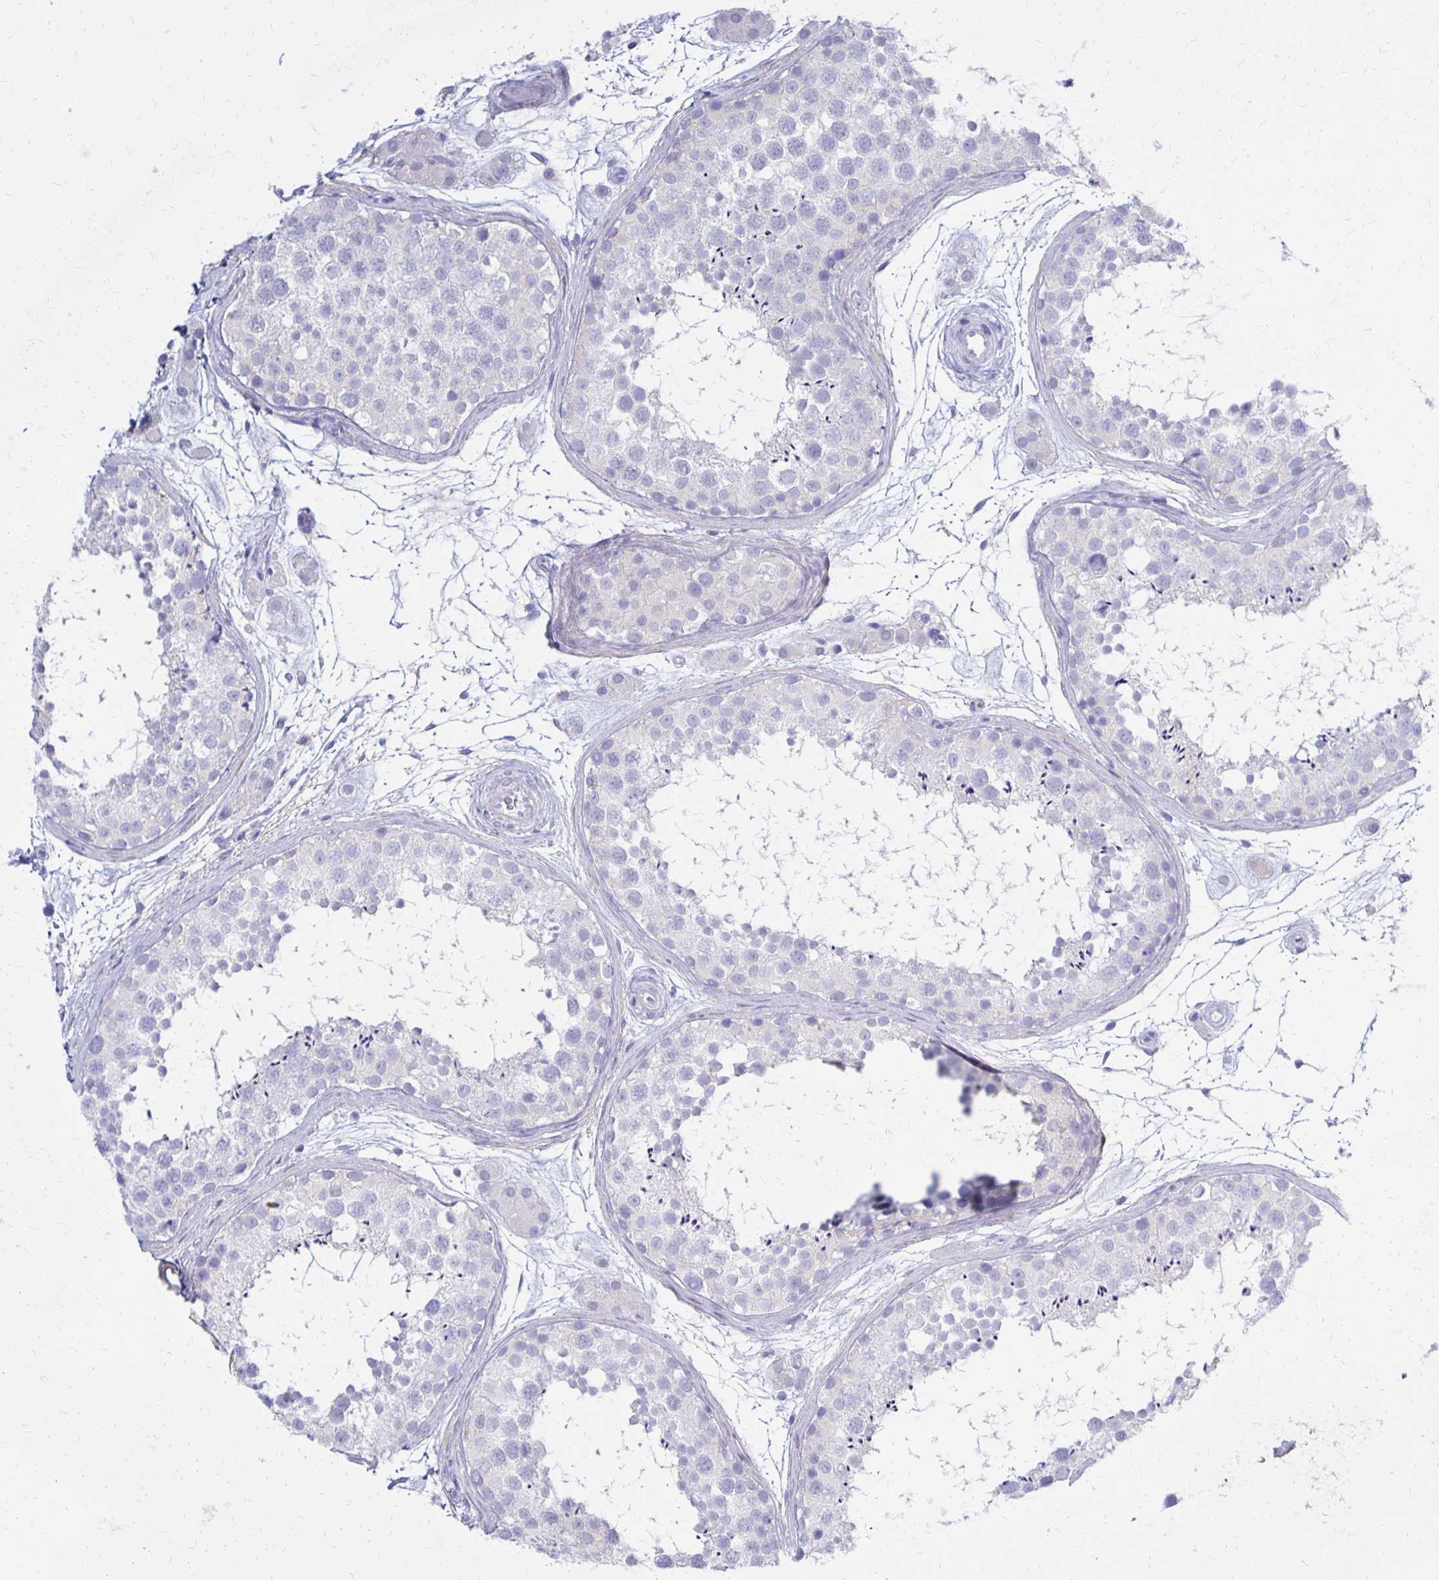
{"staining": {"intensity": "negative", "quantity": "none", "location": "none"}, "tissue": "testis", "cell_type": "Cells in seminiferous ducts", "image_type": "normal", "snomed": [{"axis": "morphology", "description": "Normal tissue, NOS"}, {"axis": "topography", "description": "Testis"}], "caption": "A photomicrograph of testis stained for a protein shows no brown staining in cells in seminiferous ducts. Nuclei are stained in blue.", "gene": "FNTB", "patient": {"sex": "male", "age": 41}}